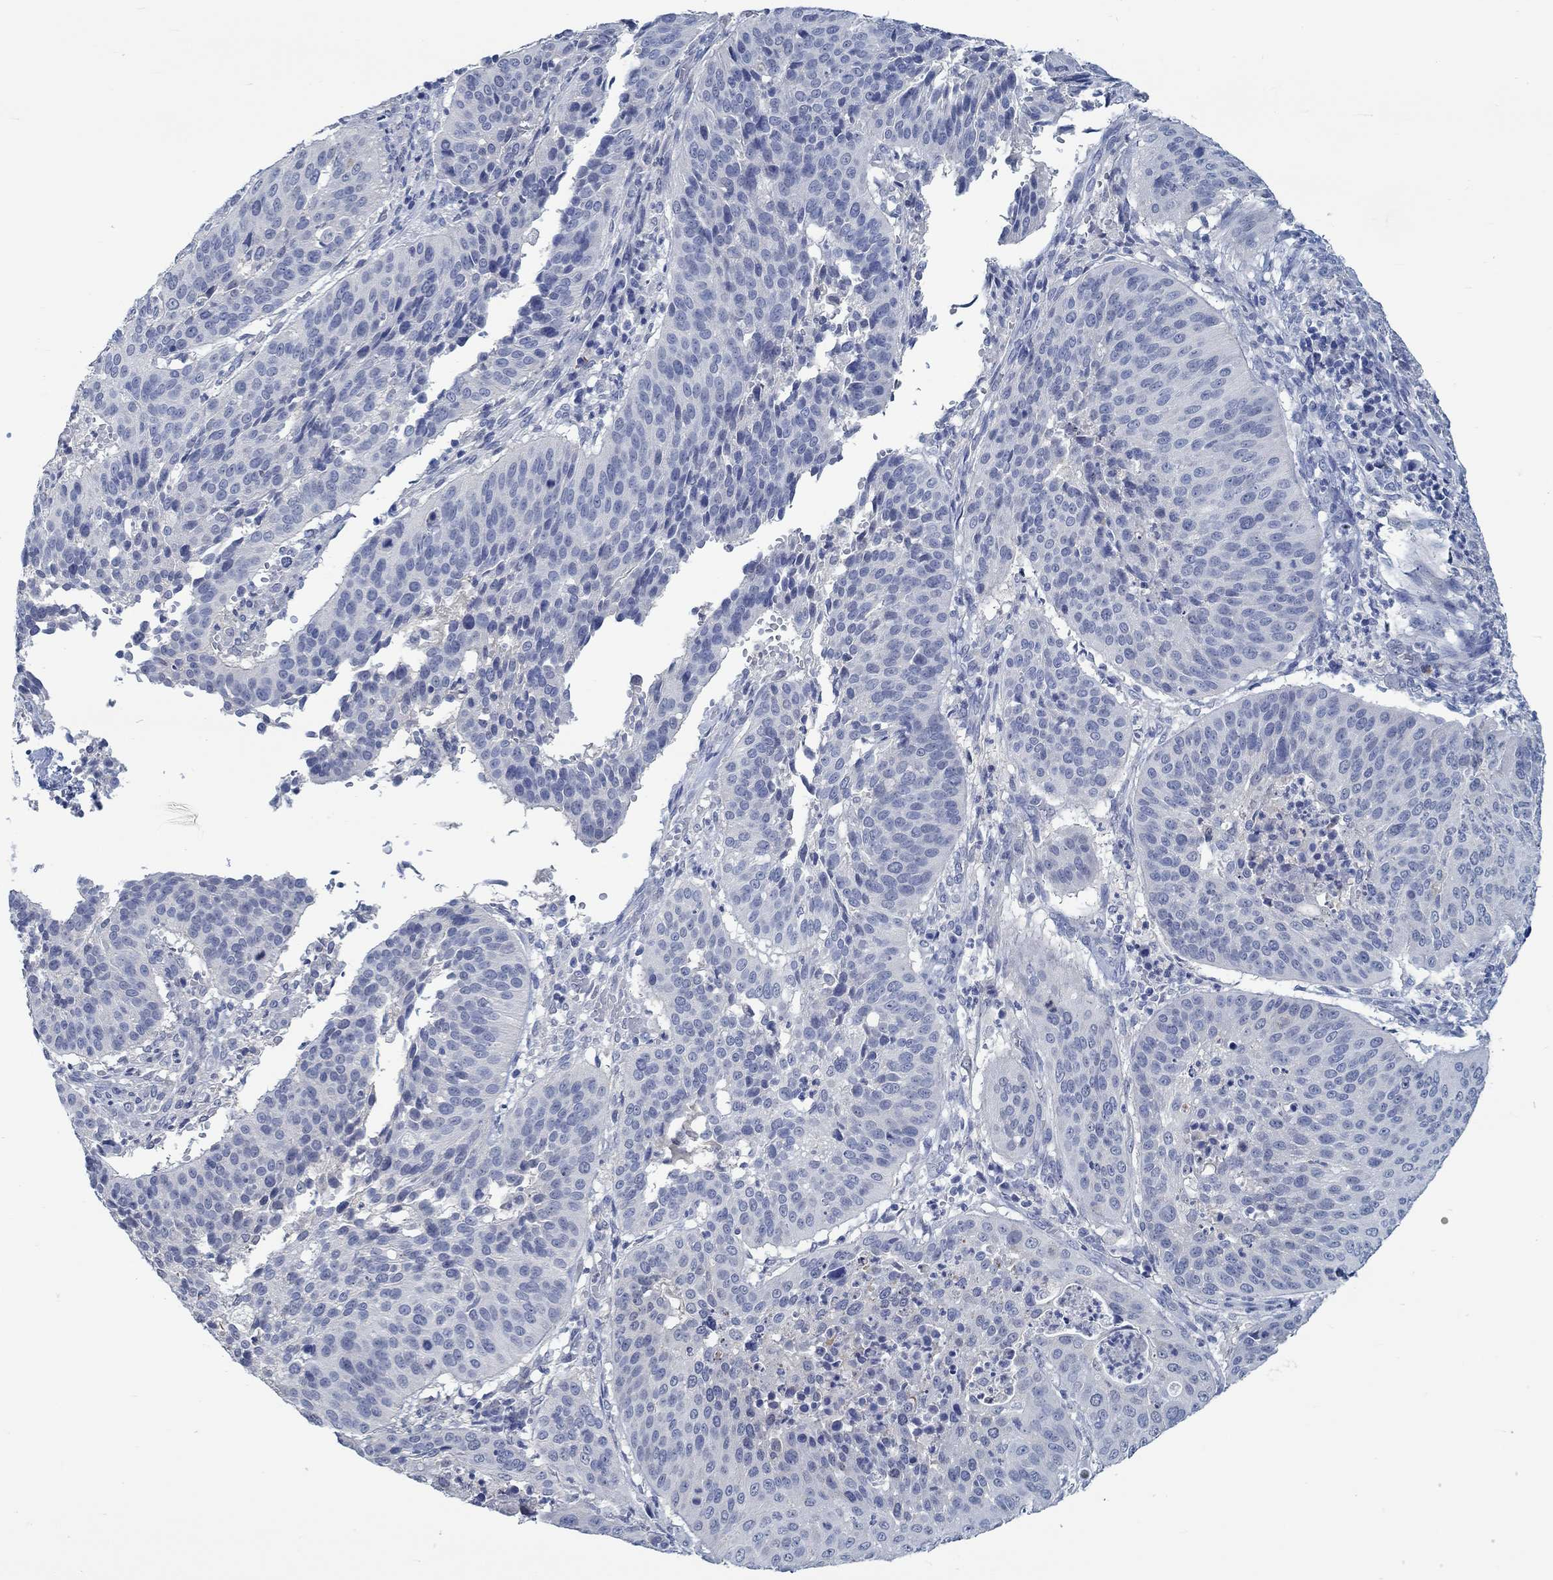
{"staining": {"intensity": "negative", "quantity": "none", "location": "none"}, "tissue": "cervical cancer", "cell_type": "Tumor cells", "image_type": "cancer", "snomed": [{"axis": "morphology", "description": "Normal tissue, NOS"}, {"axis": "morphology", "description": "Squamous cell carcinoma, NOS"}, {"axis": "topography", "description": "Cervix"}], "caption": "This is a photomicrograph of IHC staining of squamous cell carcinoma (cervical), which shows no positivity in tumor cells.", "gene": "TEKT4", "patient": {"sex": "female", "age": 39}}